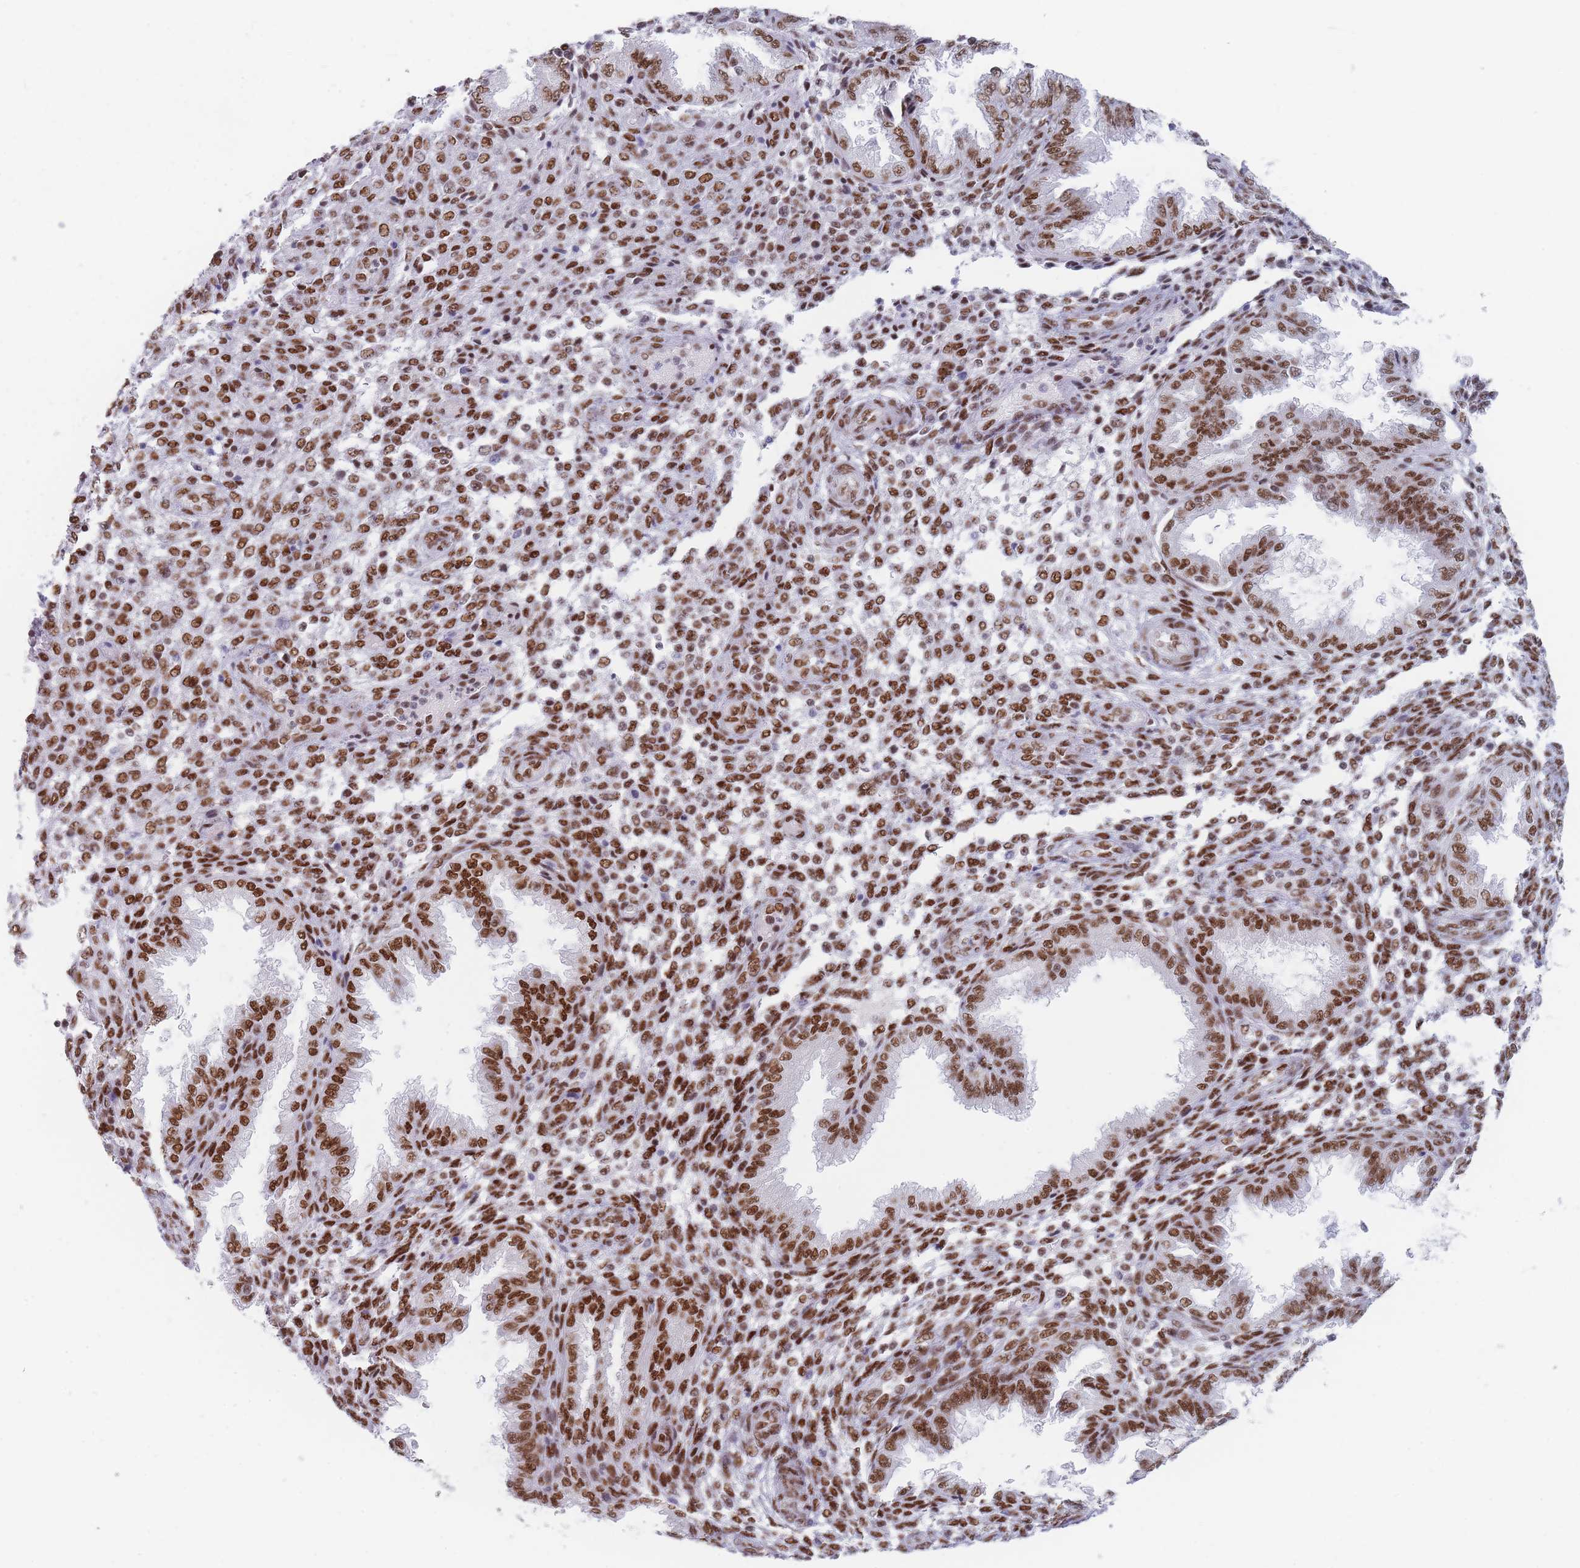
{"staining": {"intensity": "moderate", "quantity": ">75%", "location": "nuclear"}, "tissue": "endometrium", "cell_type": "Cells in endometrial stroma", "image_type": "normal", "snomed": [{"axis": "morphology", "description": "Normal tissue, NOS"}, {"axis": "topography", "description": "Endometrium"}], "caption": "Immunohistochemistry (IHC) photomicrograph of normal endometrium stained for a protein (brown), which shows medium levels of moderate nuclear staining in approximately >75% of cells in endometrial stroma.", "gene": "SAFB2", "patient": {"sex": "female", "age": 33}}